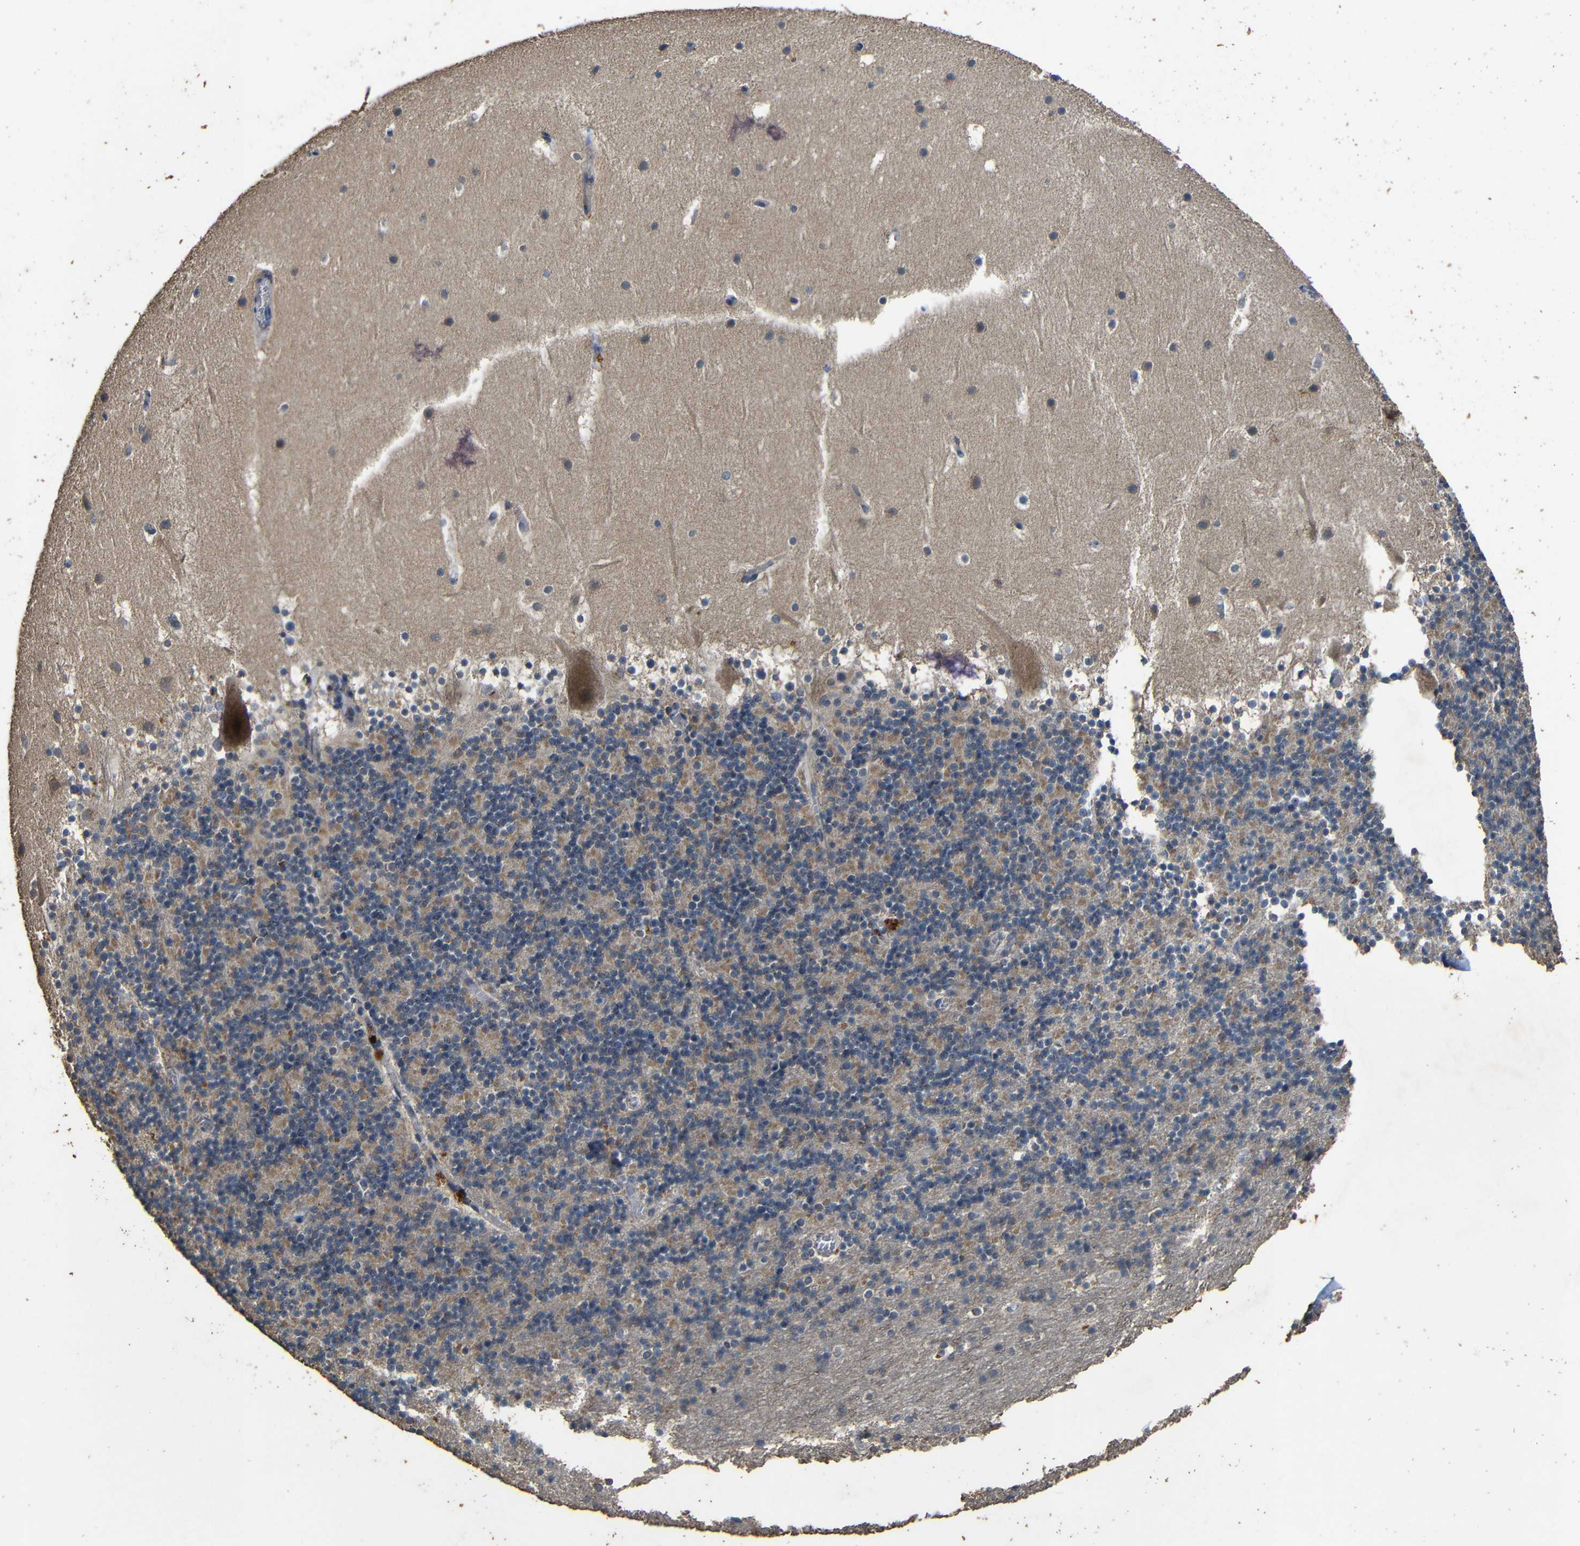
{"staining": {"intensity": "moderate", "quantity": "25%-75%", "location": "cytoplasmic/membranous"}, "tissue": "cerebellum", "cell_type": "Cells in granular layer", "image_type": "normal", "snomed": [{"axis": "morphology", "description": "Normal tissue, NOS"}, {"axis": "topography", "description": "Cerebellum"}], "caption": "Unremarkable cerebellum was stained to show a protein in brown. There is medium levels of moderate cytoplasmic/membranous staining in approximately 25%-75% of cells in granular layer.", "gene": "C6orf89", "patient": {"sex": "male", "age": 45}}